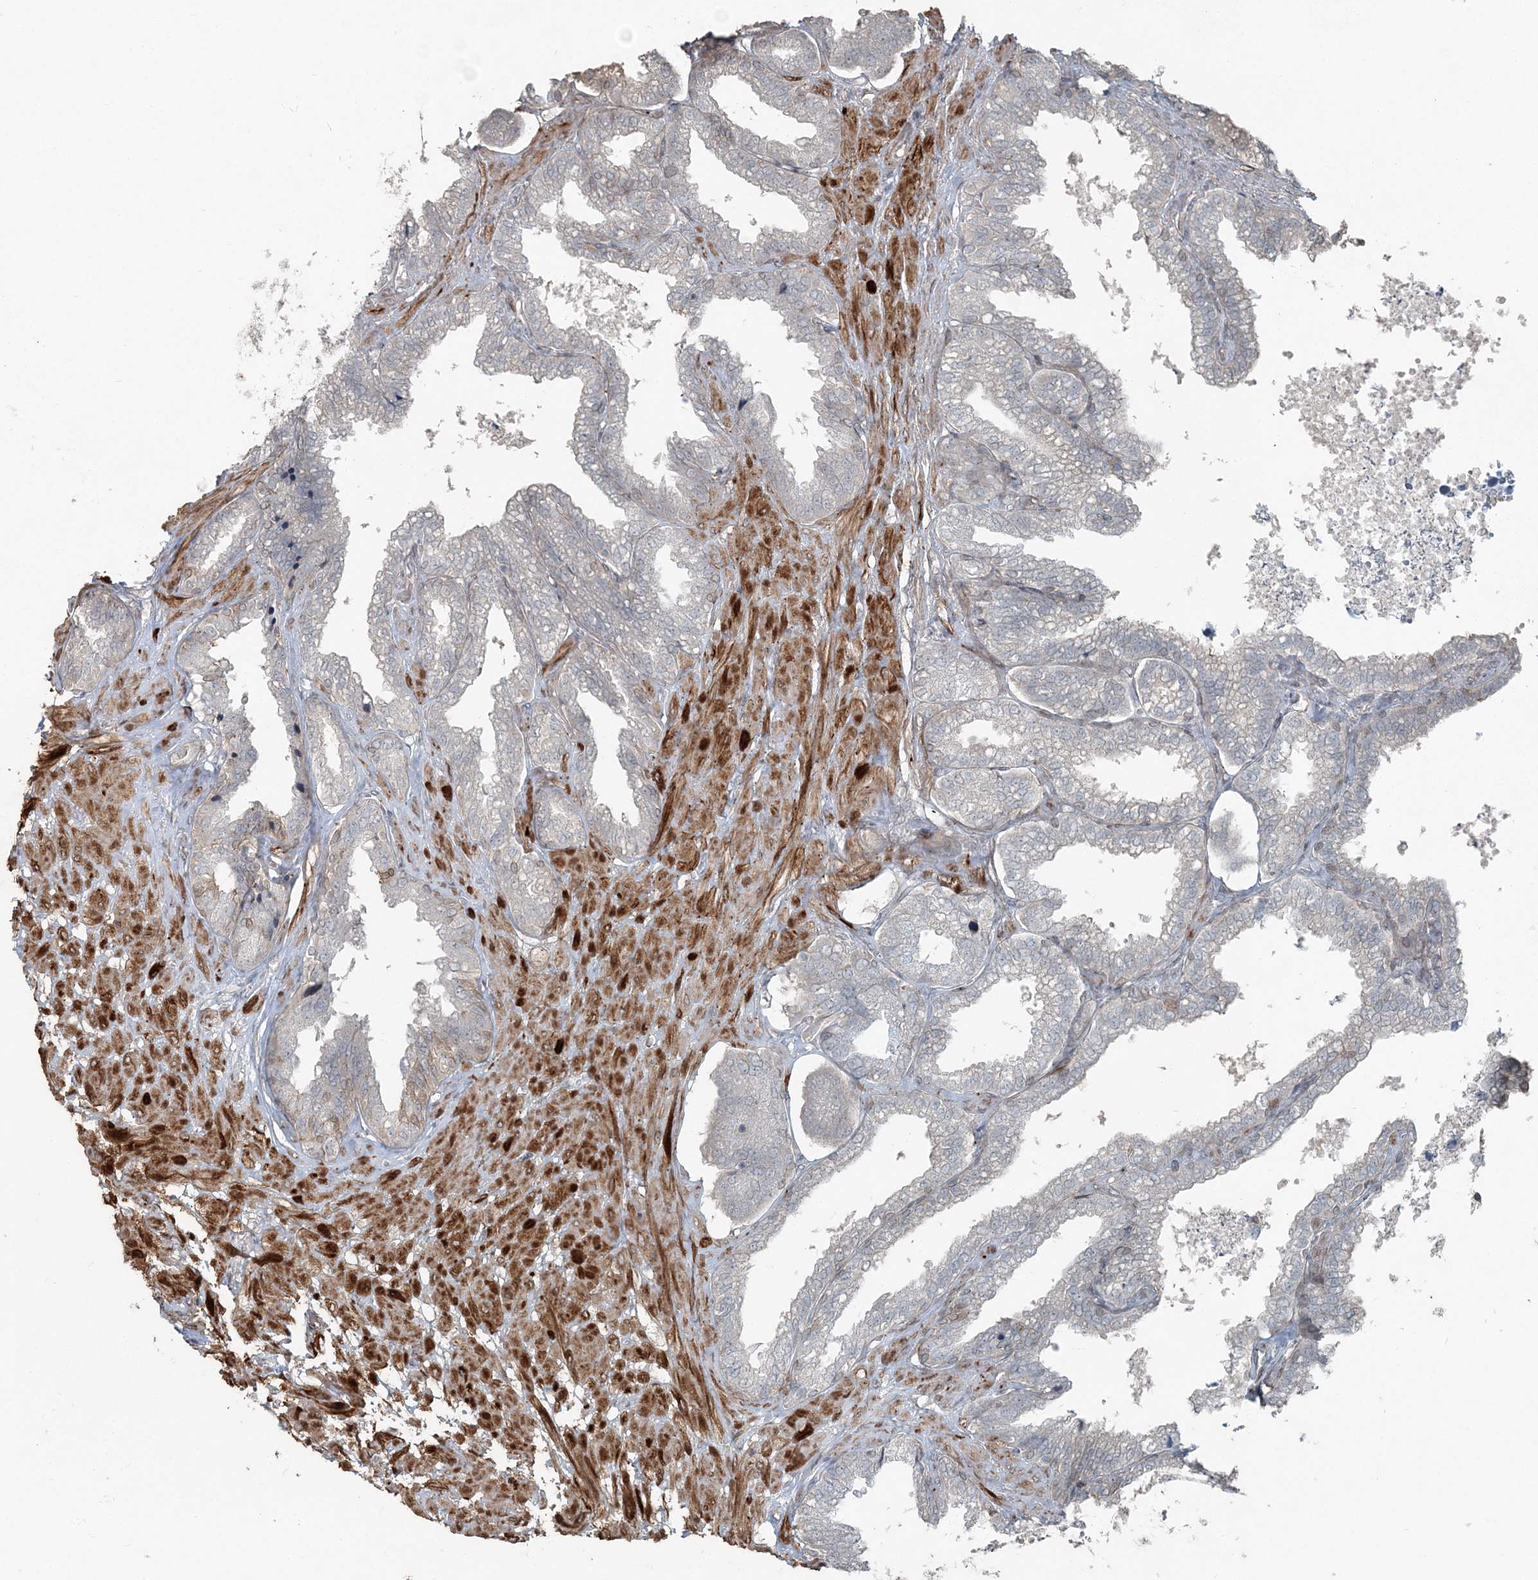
{"staining": {"intensity": "negative", "quantity": "none", "location": "none"}, "tissue": "seminal vesicle", "cell_type": "Glandular cells", "image_type": "normal", "snomed": [{"axis": "morphology", "description": "Normal tissue, NOS"}, {"axis": "topography", "description": "Seminal veicle"}], "caption": "Immunohistochemistry histopathology image of unremarkable human seminal vesicle stained for a protein (brown), which demonstrates no positivity in glandular cells.", "gene": "FBXL17", "patient": {"sex": "male", "age": 46}}